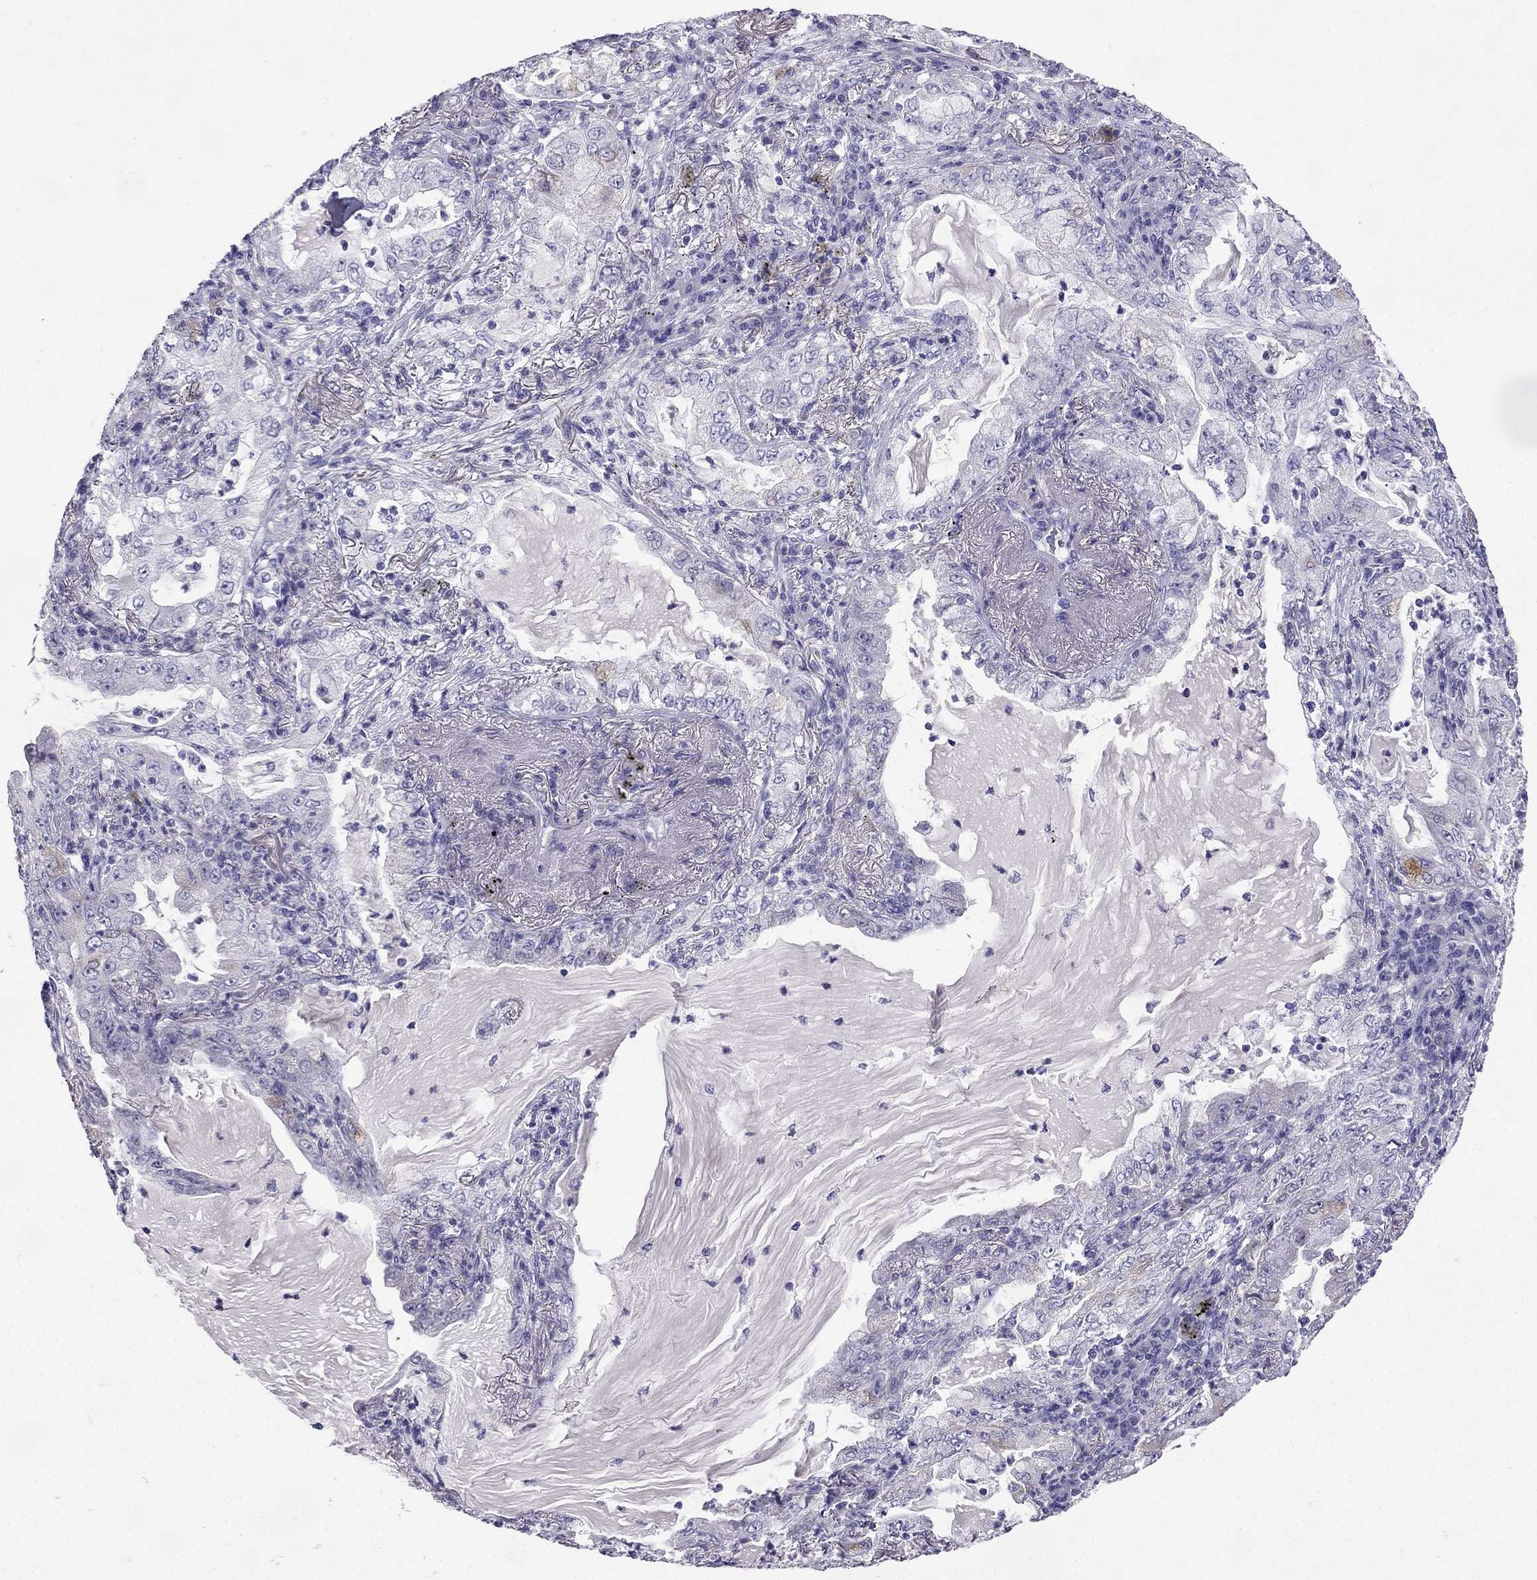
{"staining": {"intensity": "negative", "quantity": "none", "location": "none"}, "tissue": "lung cancer", "cell_type": "Tumor cells", "image_type": "cancer", "snomed": [{"axis": "morphology", "description": "Adenocarcinoma, NOS"}, {"axis": "topography", "description": "Lung"}], "caption": "Image shows no significant protein positivity in tumor cells of lung adenocarcinoma.", "gene": "NPTX1", "patient": {"sex": "female", "age": 73}}